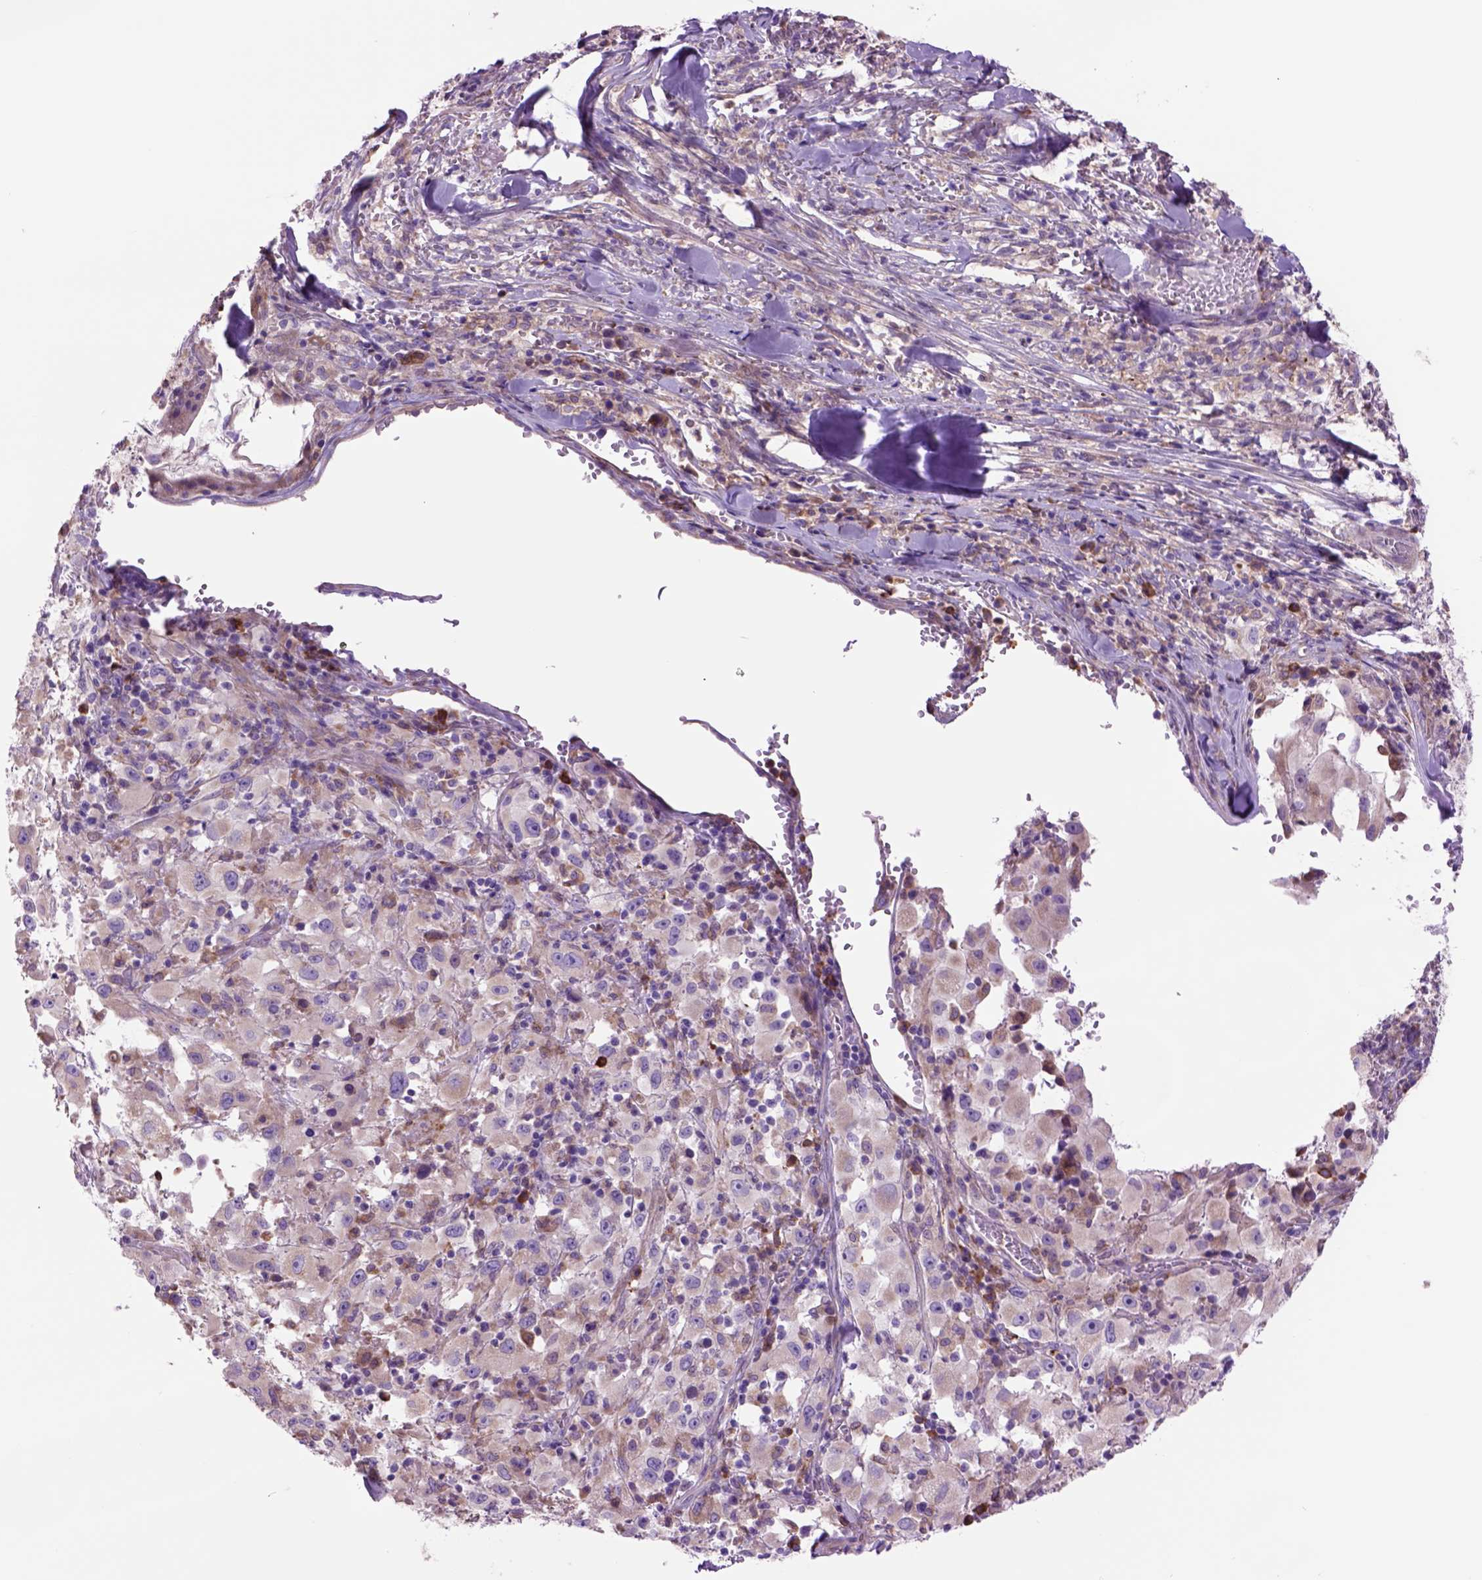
{"staining": {"intensity": "moderate", "quantity": "<25%", "location": "cytoplasmic/membranous"}, "tissue": "melanoma", "cell_type": "Tumor cells", "image_type": "cancer", "snomed": [{"axis": "morphology", "description": "Malignant melanoma, Metastatic site"}, {"axis": "topography", "description": "Soft tissue"}], "caption": "Immunohistochemical staining of human melanoma shows low levels of moderate cytoplasmic/membranous protein positivity in about <25% of tumor cells.", "gene": "PIAS3", "patient": {"sex": "male", "age": 50}}